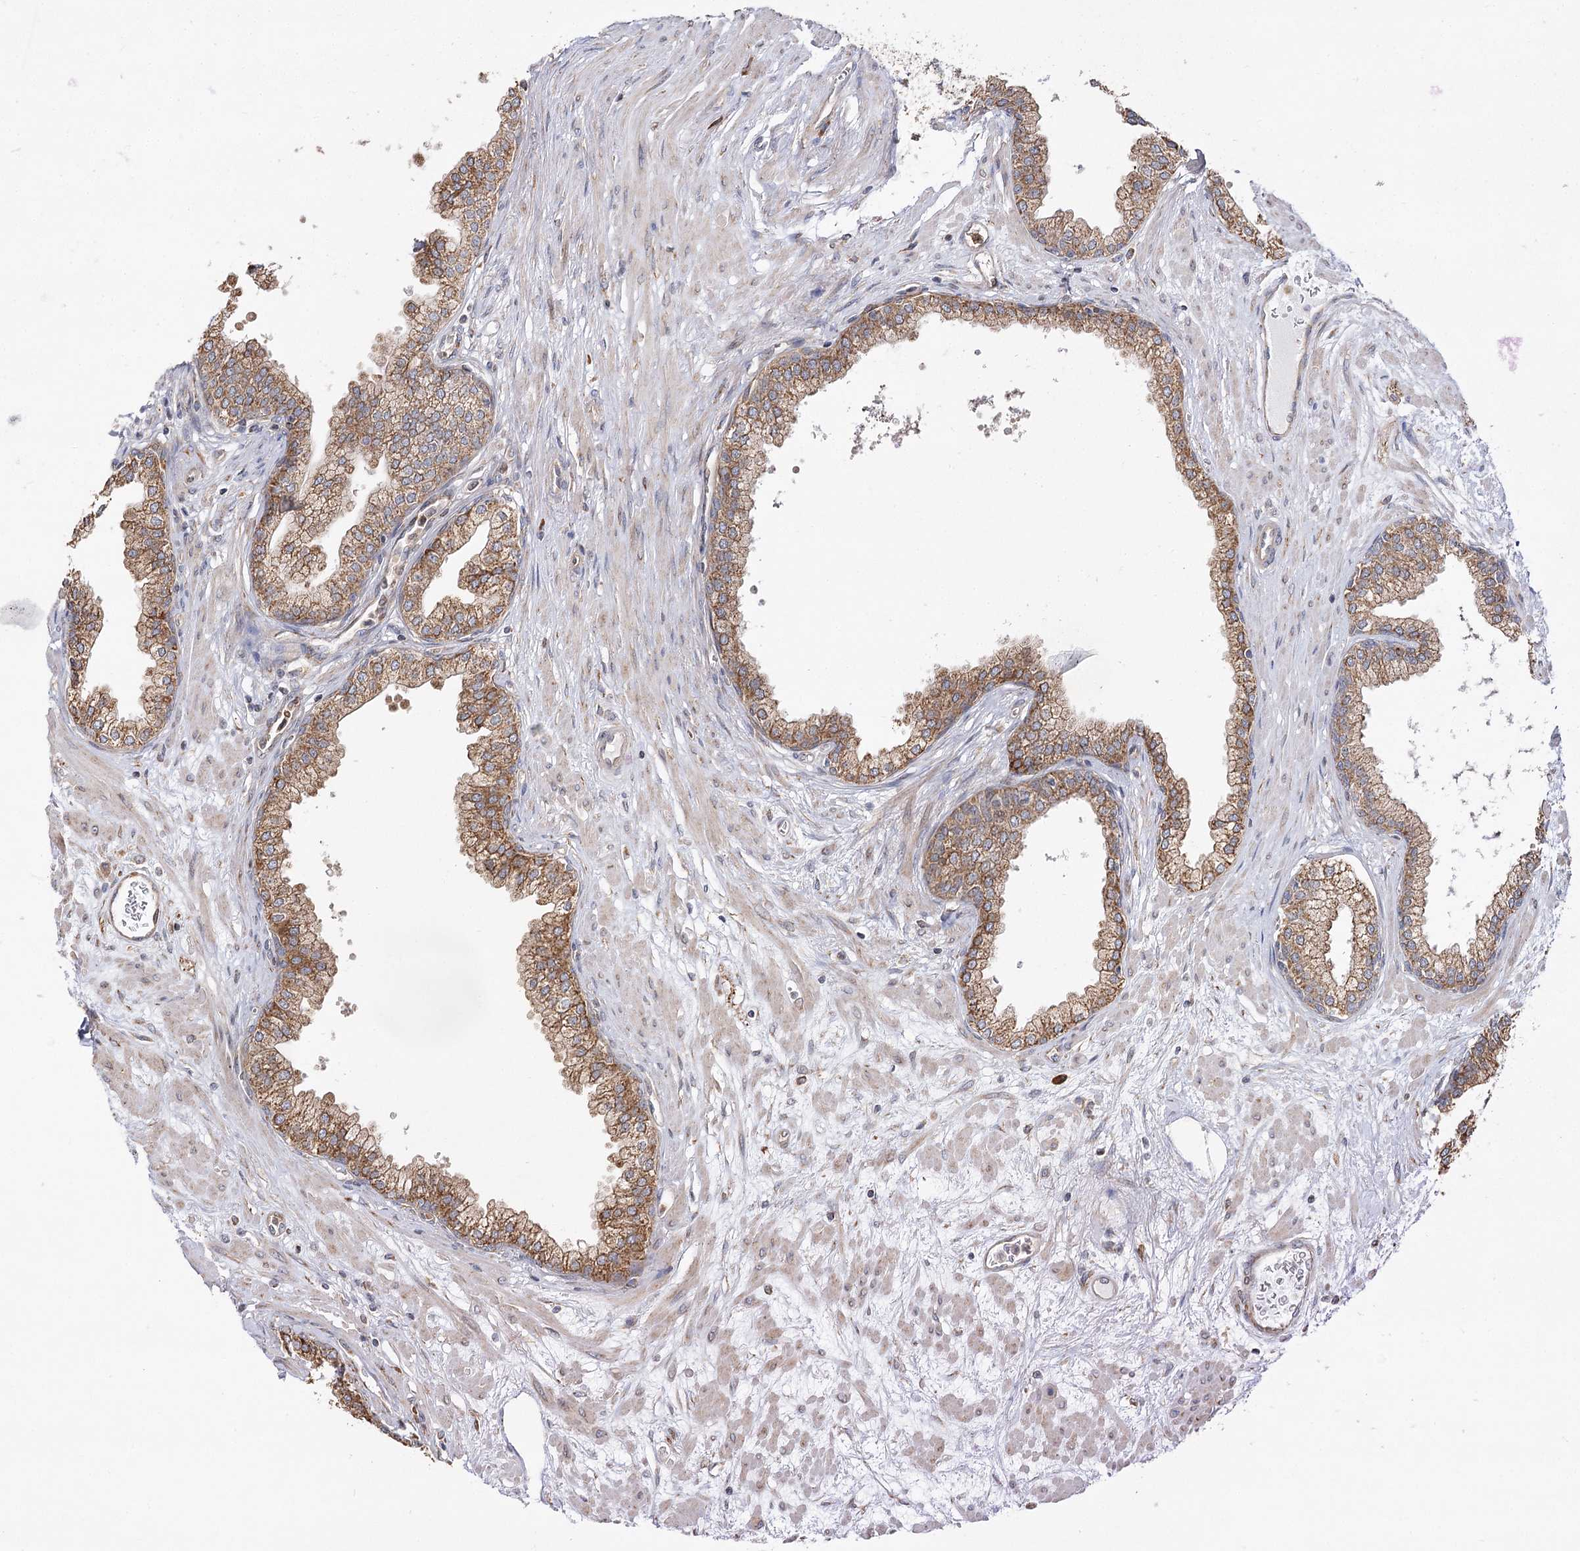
{"staining": {"intensity": "moderate", "quantity": ">75%", "location": "cytoplasmic/membranous"}, "tissue": "prostate", "cell_type": "Glandular cells", "image_type": "normal", "snomed": [{"axis": "morphology", "description": "Normal tissue, NOS"}, {"axis": "morphology", "description": "Urothelial carcinoma, Low grade"}, {"axis": "topography", "description": "Urinary bladder"}, {"axis": "topography", "description": "Prostate"}], "caption": "Immunohistochemistry of unremarkable human prostate shows medium levels of moderate cytoplasmic/membranous staining in about >75% of glandular cells. The protein of interest is shown in brown color, while the nuclei are stained blue.", "gene": "ZFYVE16", "patient": {"sex": "male", "age": 60}}